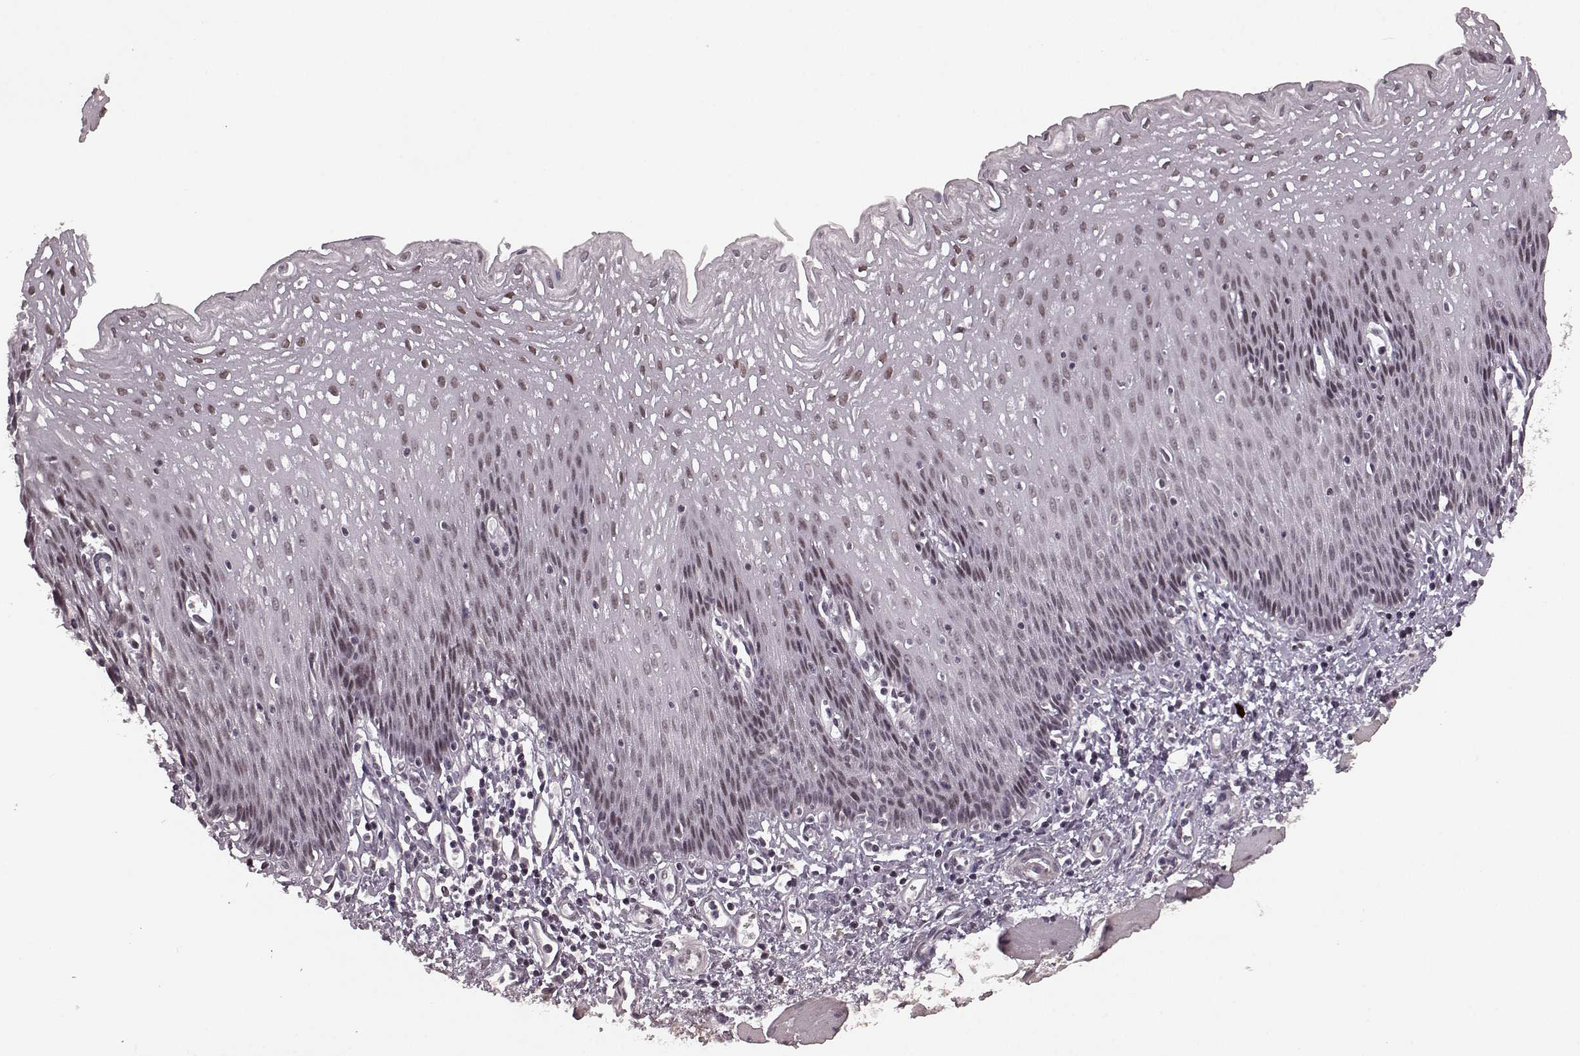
{"staining": {"intensity": "weak", "quantity": "<25%", "location": "nuclear"}, "tissue": "esophagus", "cell_type": "Squamous epithelial cells", "image_type": "normal", "snomed": [{"axis": "morphology", "description": "Normal tissue, NOS"}, {"axis": "topography", "description": "Esophagus"}], "caption": "The histopathology image displays no staining of squamous epithelial cells in unremarkable esophagus. The staining was performed using DAB (3,3'-diaminobenzidine) to visualize the protein expression in brown, while the nuclei were stained in blue with hematoxylin (Magnification: 20x).", "gene": "PLCB4", "patient": {"sex": "female", "age": 64}}